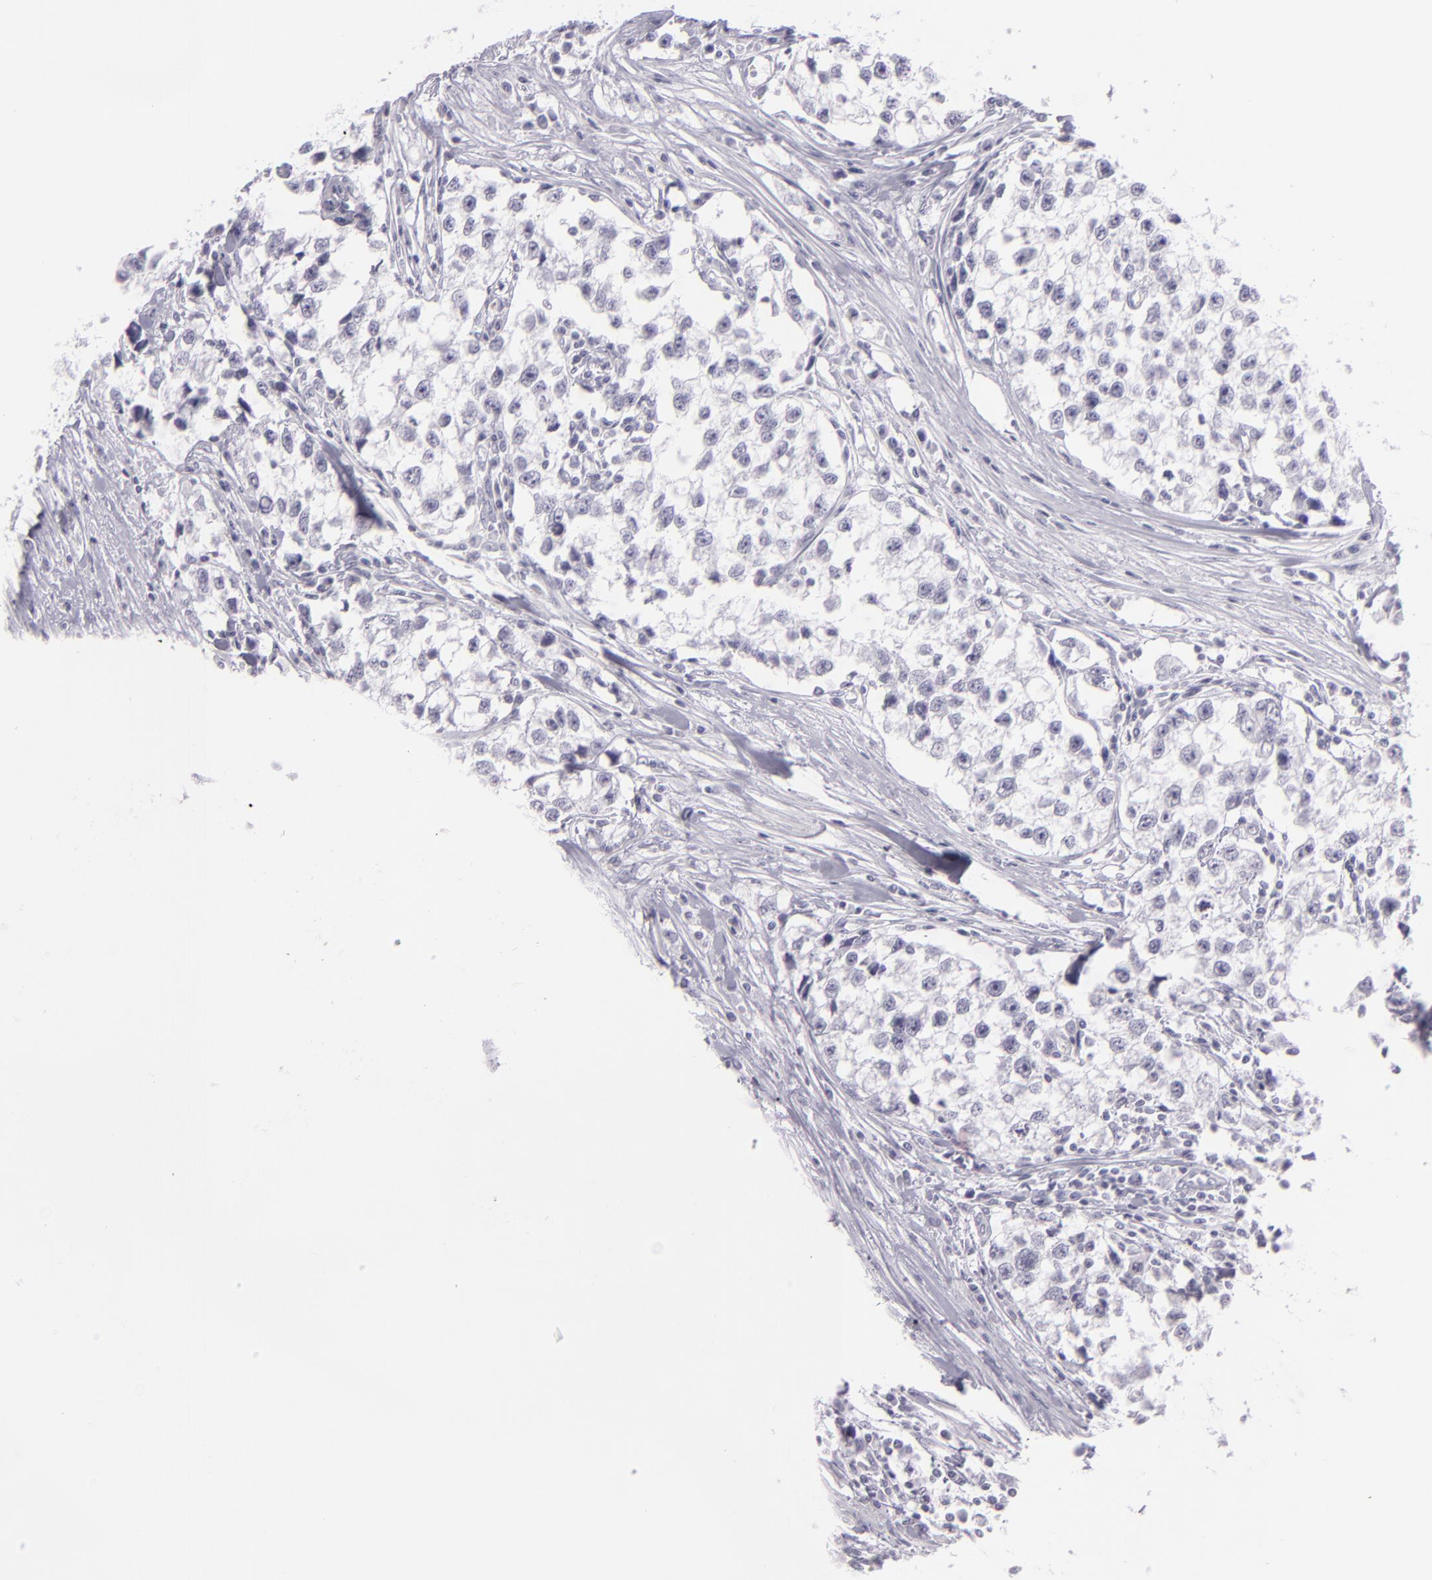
{"staining": {"intensity": "negative", "quantity": "none", "location": "none"}, "tissue": "testis cancer", "cell_type": "Tumor cells", "image_type": "cancer", "snomed": [{"axis": "morphology", "description": "Seminoma, NOS"}, {"axis": "morphology", "description": "Carcinoma, Embryonal, NOS"}, {"axis": "topography", "description": "Testis"}], "caption": "Protein analysis of testis seminoma displays no significant expression in tumor cells.", "gene": "MCM3", "patient": {"sex": "male", "age": 30}}